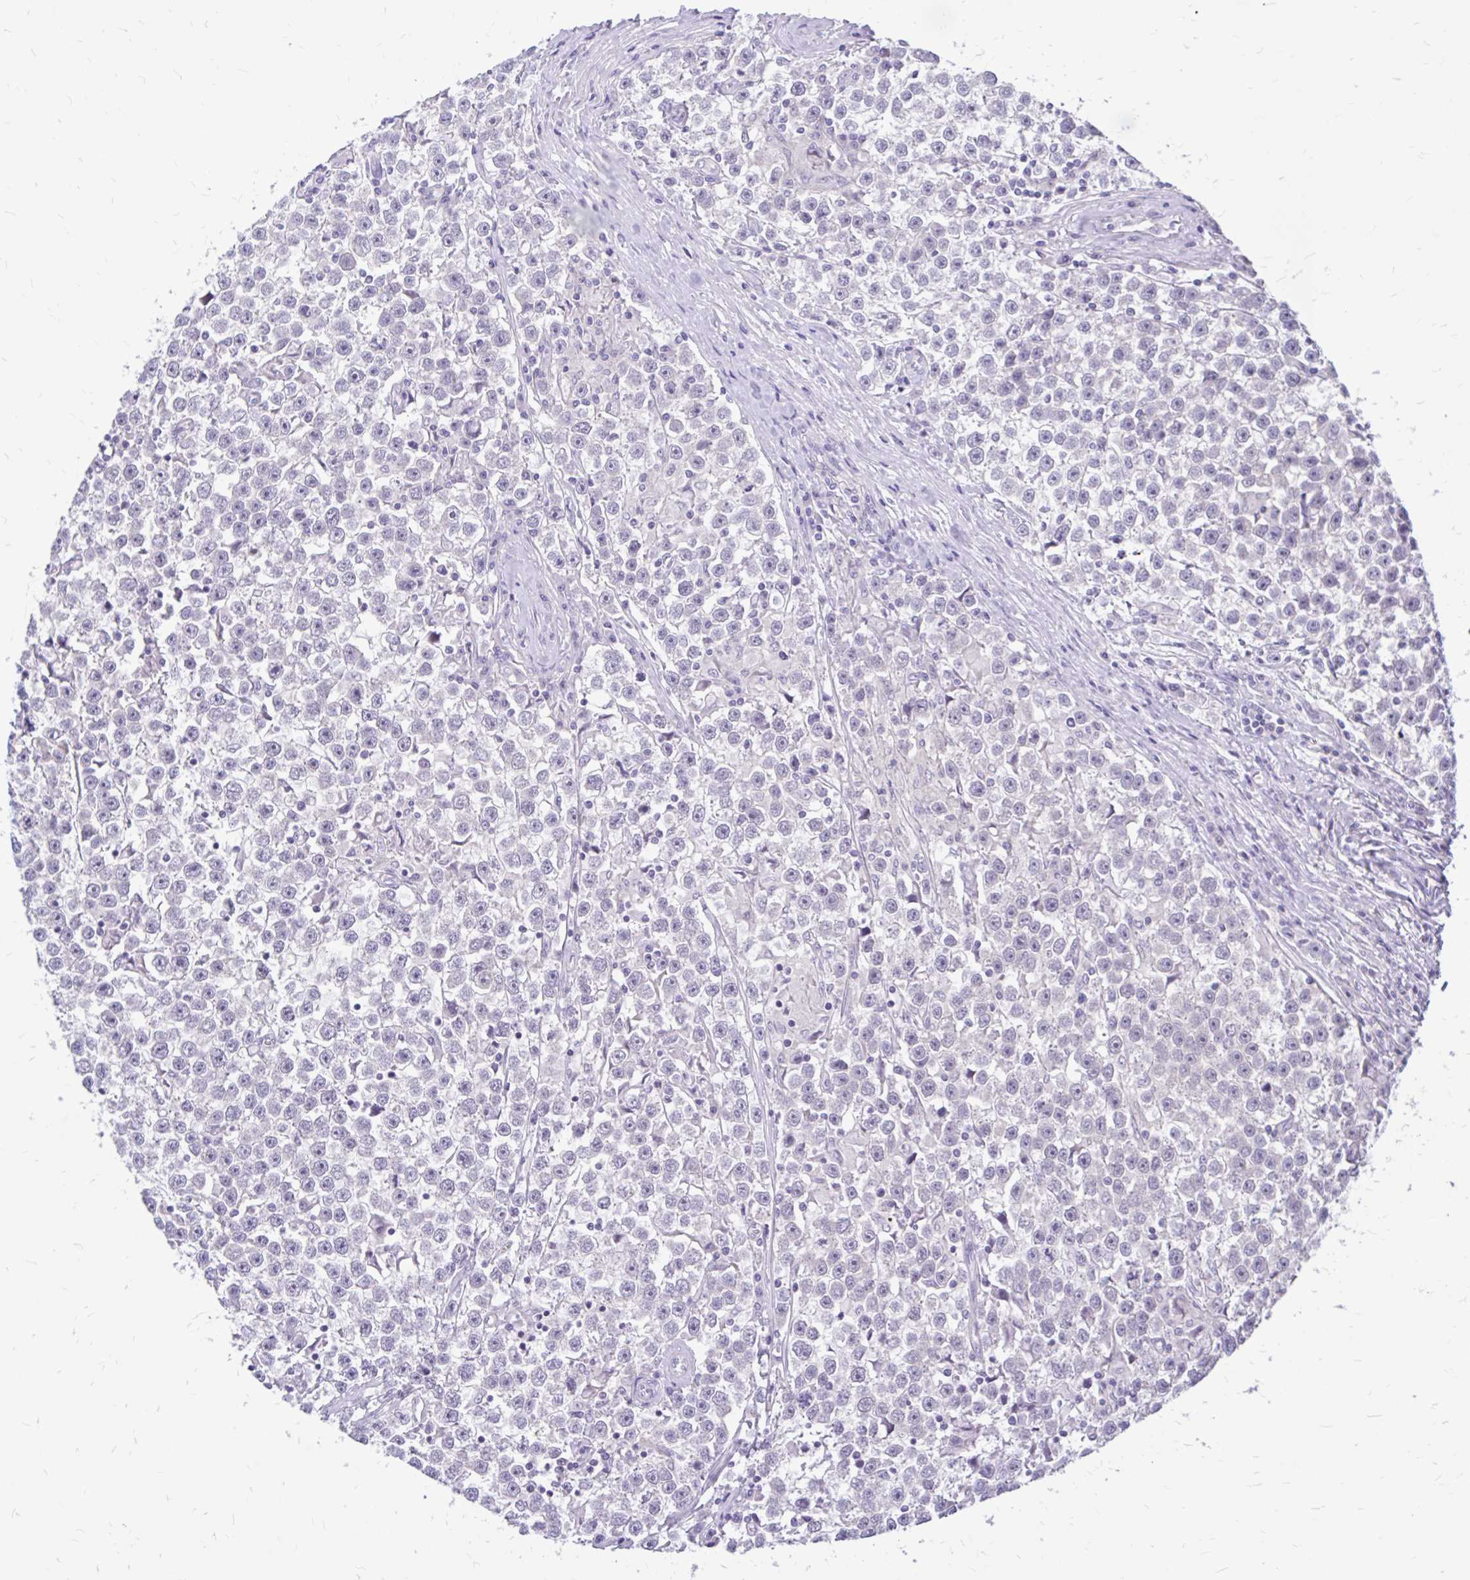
{"staining": {"intensity": "negative", "quantity": "none", "location": "none"}, "tissue": "testis cancer", "cell_type": "Tumor cells", "image_type": "cancer", "snomed": [{"axis": "morphology", "description": "Seminoma, NOS"}, {"axis": "topography", "description": "Testis"}], "caption": "Tumor cells show no significant protein expression in seminoma (testis). (DAB IHC, high magnification).", "gene": "MAP1LC3A", "patient": {"sex": "male", "age": 31}}